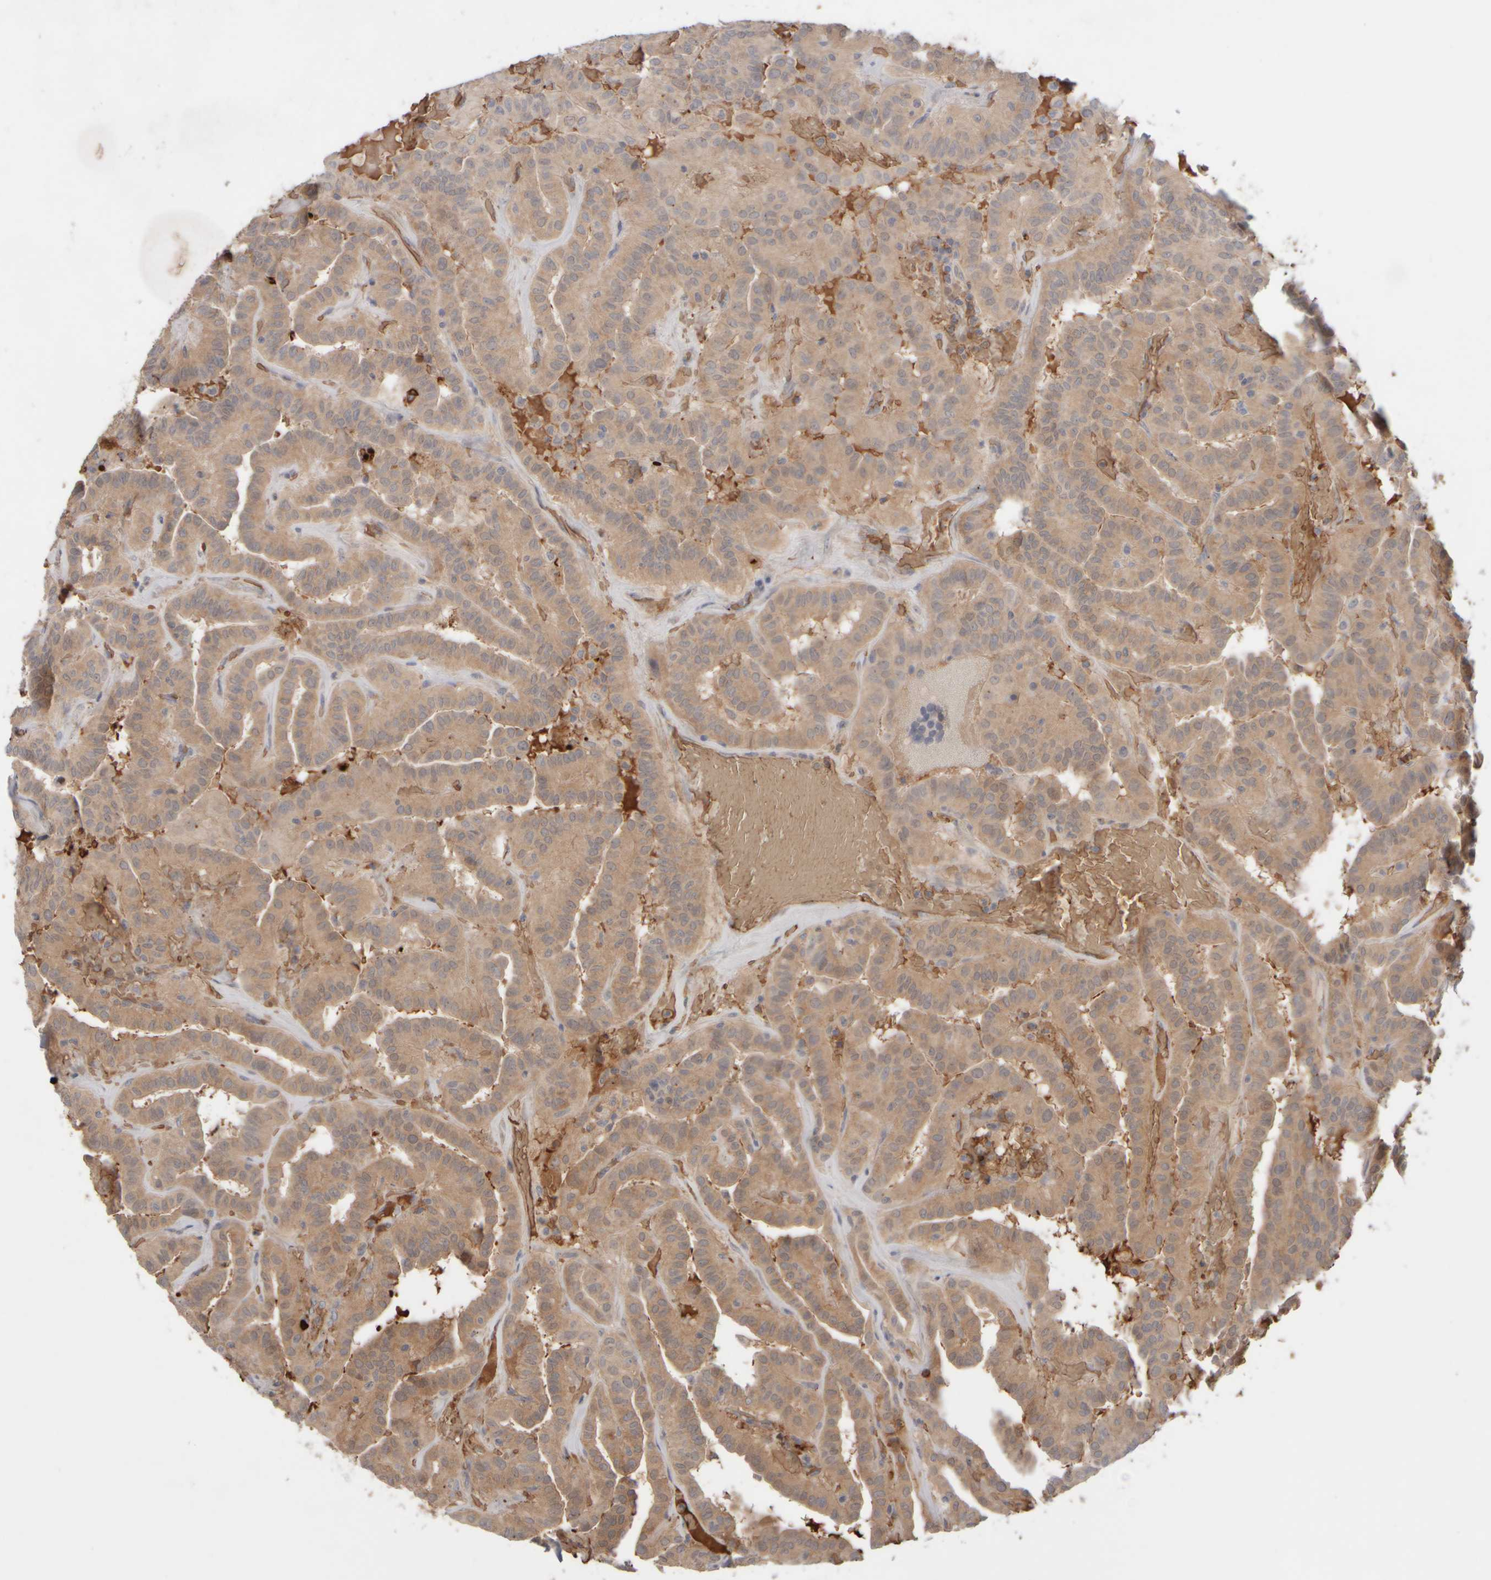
{"staining": {"intensity": "weak", "quantity": ">75%", "location": "cytoplasmic/membranous"}, "tissue": "thyroid cancer", "cell_type": "Tumor cells", "image_type": "cancer", "snomed": [{"axis": "morphology", "description": "Papillary adenocarcinoma, NOS"}, {"axis": "topography", "description": "Thyroid gland"}], "caption": "The photomicrograph demonstrates immunohistochemical staining of thyroid cancer (papillary adenocarcinoma). There is weak cytoplasmic/membranous expression is seen in about >75% of tumor cells. (Stains: DAB in brown, nuclei in blue, Microscopy: brightfield microscopy at high magnification).", "gene": "MST1", "patient": {"sex": "male", "age": 77}}